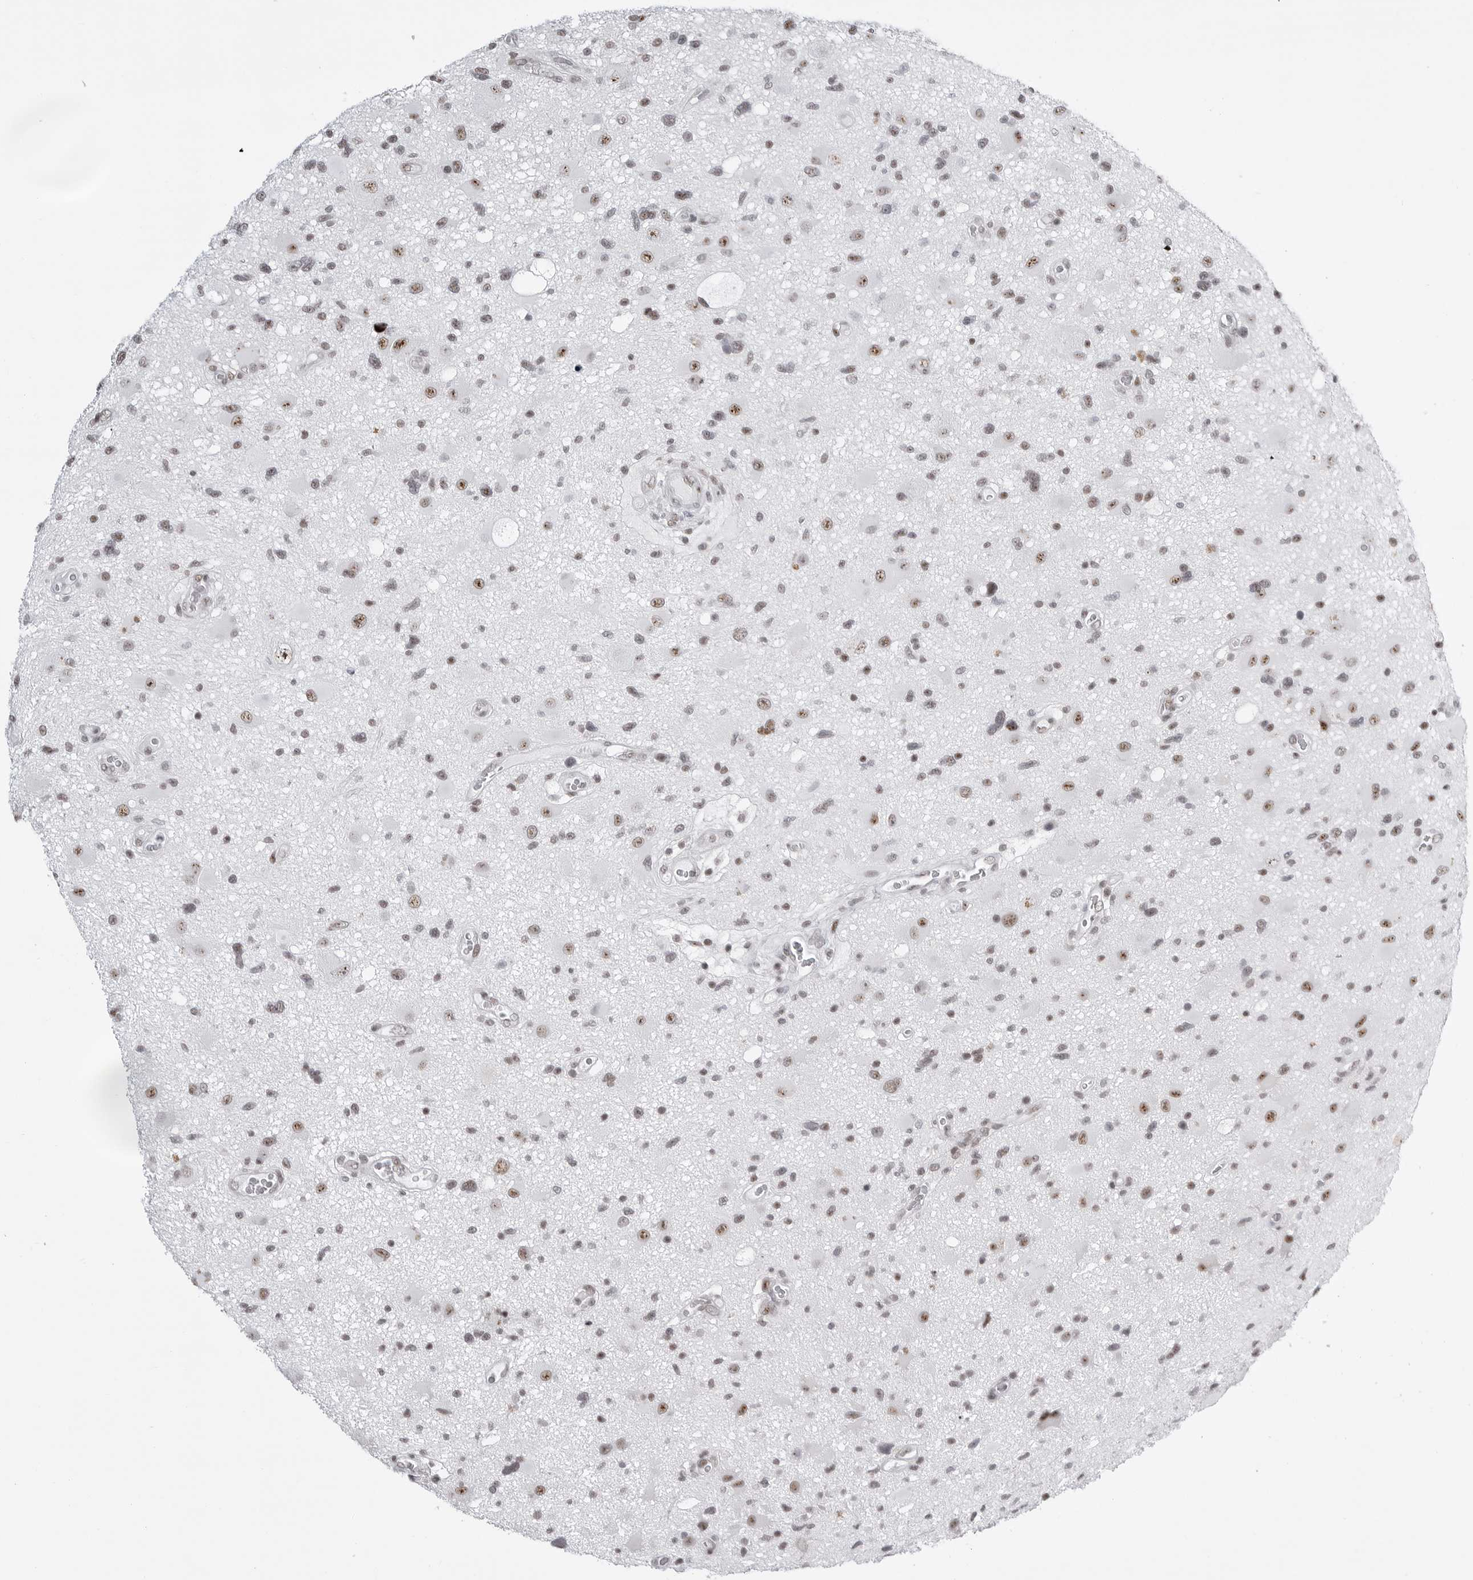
{"staining": {"intensity": "moderate", "quantity": "<25%", "location": "nuclear"}, "tissue": "glioma", "cell_type": "Tumor cells", "image_type": "cancer", "snomed": [{"axis": "morphology", "description": "Glioma, malignant, High grade"}, {"axis": "topography", "description": "Brain"}], "caption": "A photomicrograph showing moderate nuclear positivity in about <25% of tumor cells in glioma, as visualized by brown immunohistochemical staining.", "gene": "WRAP53", "patient": {"sex": "male", "age": 33}}